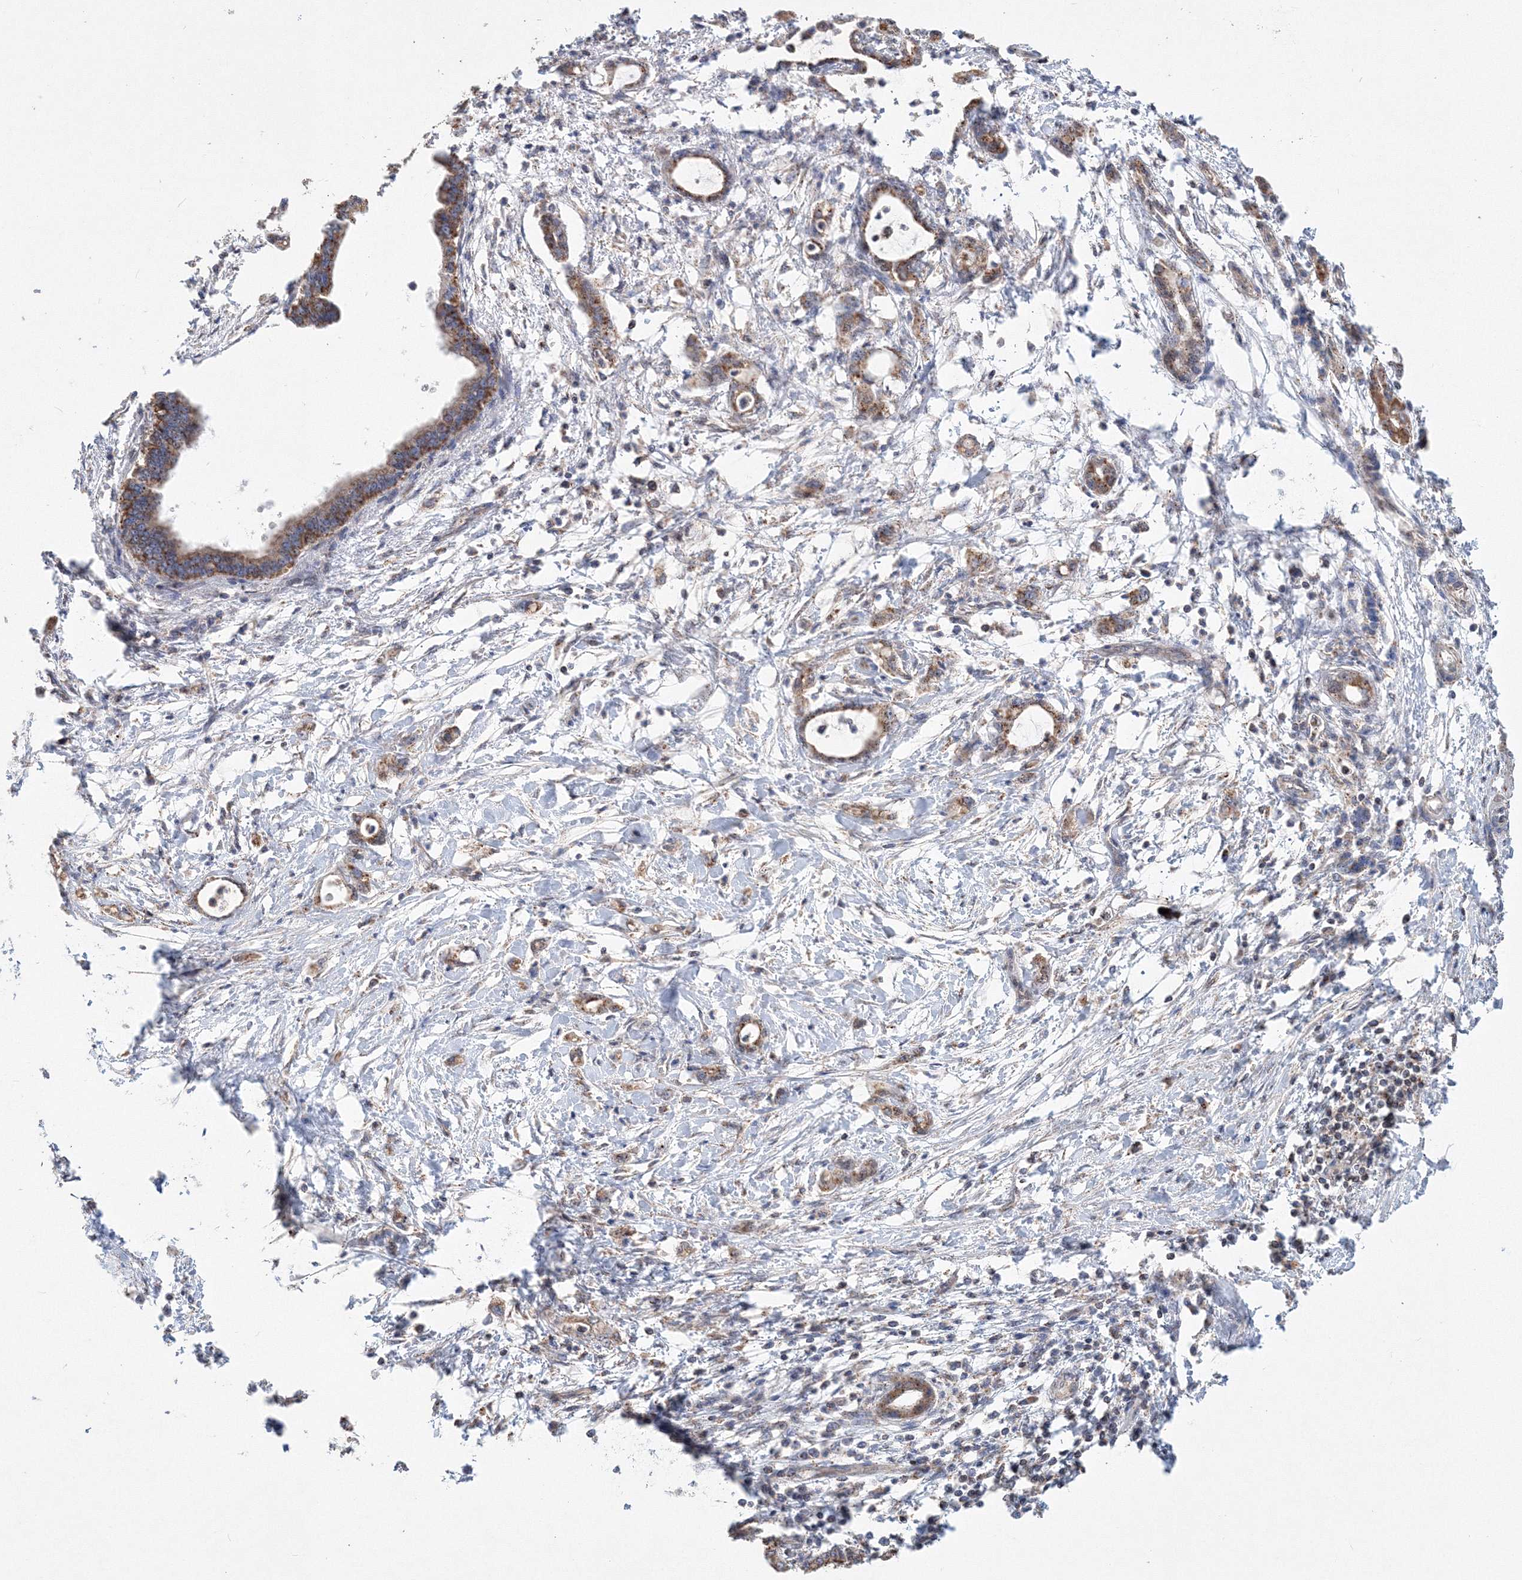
{"staining": {"intensity": "moderate", "quantity": ">75%", "location": "cytoplasmic/membranous"}, "tissue": "pancreatic cancer", "cell_type": "Tumor cells", "image_type": "cancer", "snomed": [{"axis": "morphology", "description": "Adenocarcinoma, NOS"}, {"axis": "topography", "description": "Pancreas"}], "caption": "Pancreatic cancer stained with a protein marker shows moderate staining in tumor cells.", "gene": "AASDH", "patient": {"sex": "female", "age": 55}}